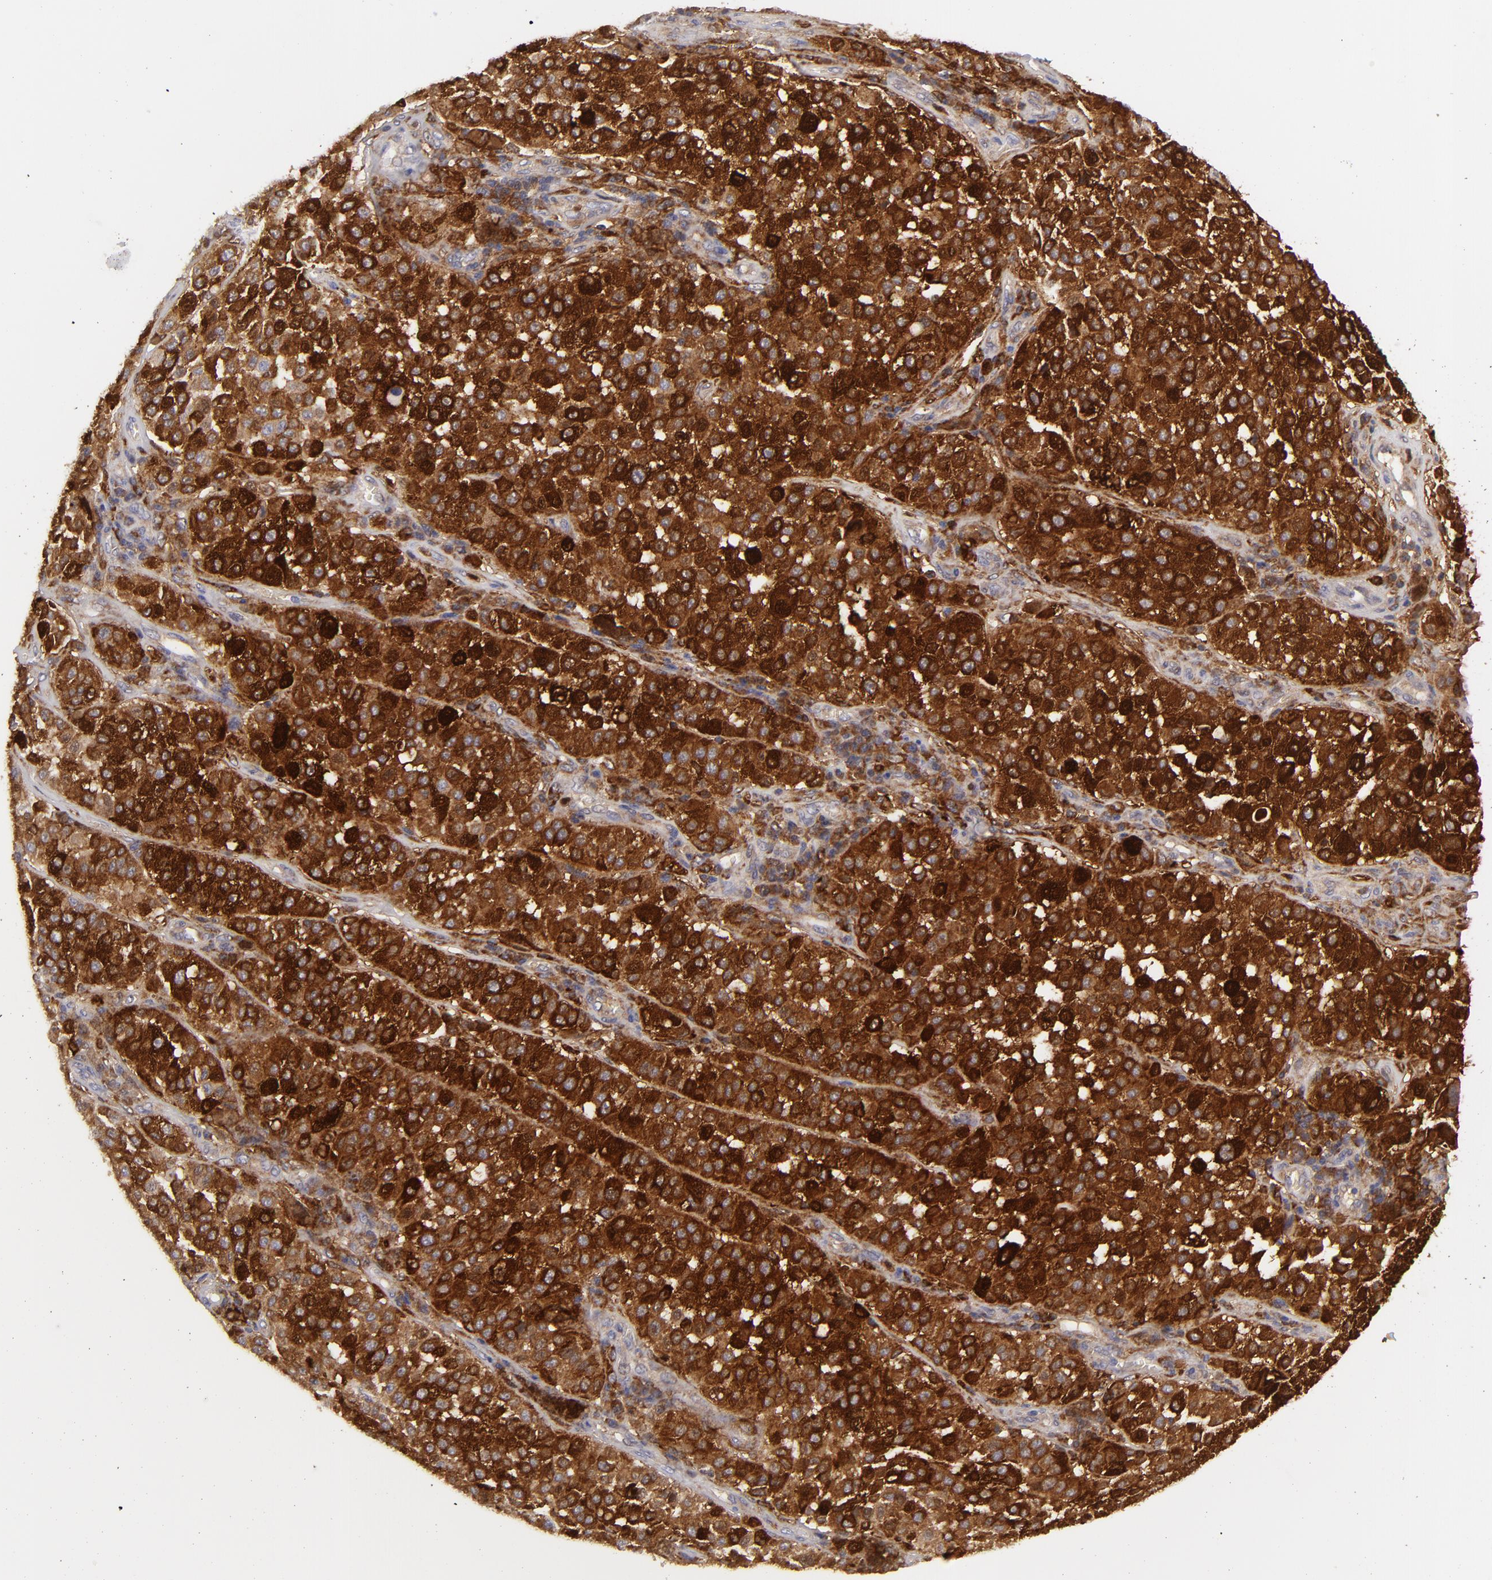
{"staining": {"intensity": "strong", "quantity": ">75%", "location": "cytoplasmic/membranous"}, "tissue": "melanoma", "cell_type": "Tumor cells", "image_type": "cancer", "snomed": [{"axis": "morphology", "description": "Malignant melanoma, NOS"}, {"axis": "topography", "description": "Skin"}], "caption": "A micrograph of human melanoma stained for a protein shows strong cytoplasmic/membranous brown staining in tumor cells. (brown staining indicates protein expression, while blue staining denotes nuclei).", "gene": "MMP10", "patient": {"sex": "female", "age": 64}}